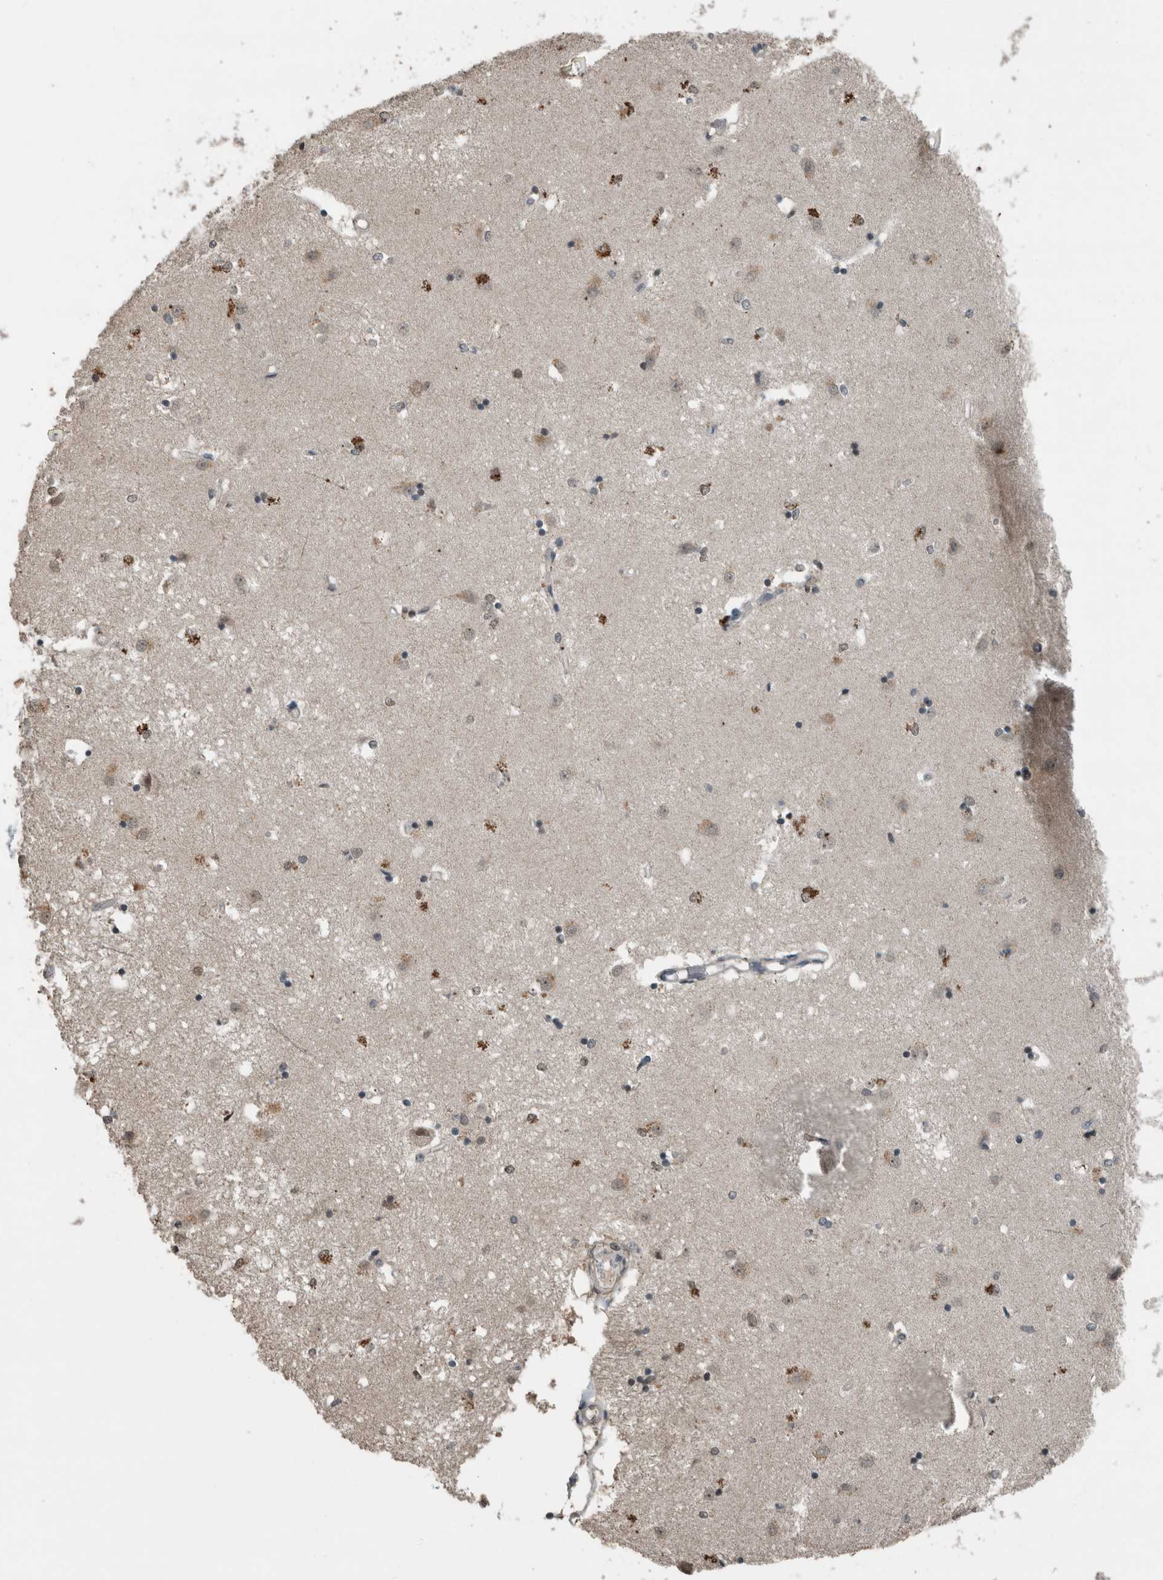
{"staining": {"intensity": "moderate", "quantity": "25%-75%", "location": "nuclear"}, "tissue": "caudate", "cell_type": "Glial cells", "image_type": "normal", "snomed": [{"axis": "morphology", "description": "Normal tissue, NOS"}, {"axis": "topography", "description": "Lateral ventricle wall"}], "caption": "Moderate nuclear protein expression is appreciated in approximately 25%-75% of glial cells in caudate. Immunohistochemistry (ihc) stains the protein of interest in brown and the nuclei are stained blue.", "gene": "ZNF24", "patient": {"sex": "male", "age": 45}}